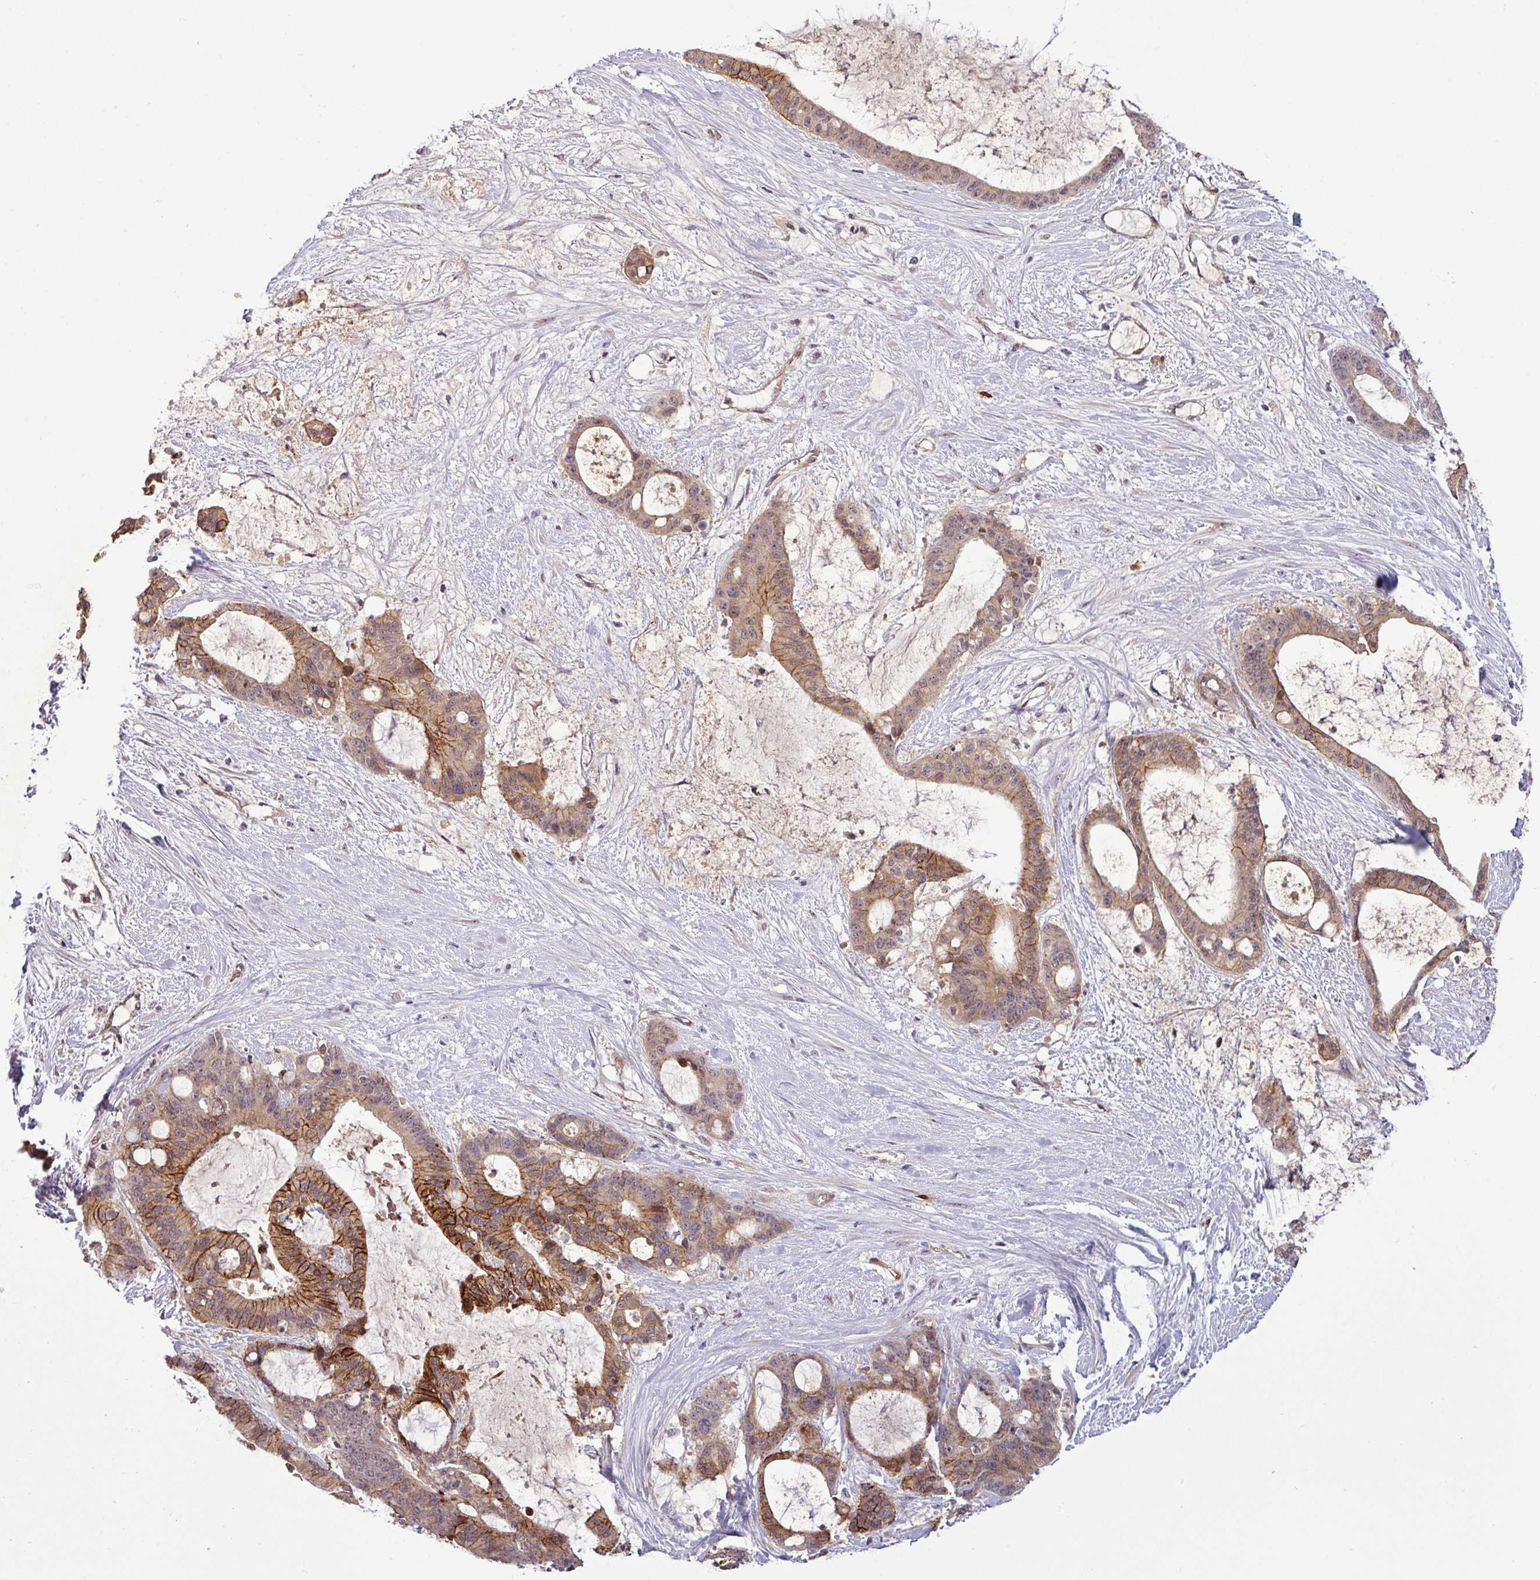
{"staining": {"intensity": "moderate", "quantity": ">75%", "location": "cytoplasmic/membranous"}, "tissue": "liver cancer", "cell_type": "Tumor cells", "image_type": "cancer", "snomed": [{"axis": "morphology", "description": "Normal tissue, NOS"}, {"axis": "morphology", "description": "Cholangiocarcinoma"}, {"axis": "topography", "description": "Liver"}, {"axis": "topography", "description": "Peripheral nerve tissue"}], "caption": "A histopathology image of liver cholangiocarcinoma stained for a protein displays moderate cytoplasmic/membranous brown staining in tumor cells. The protein of interest is shown in brown color, while the nuclei are stained blue.", "gene": "PCDH1", "patient": {"sex": "female", "age": 73}}